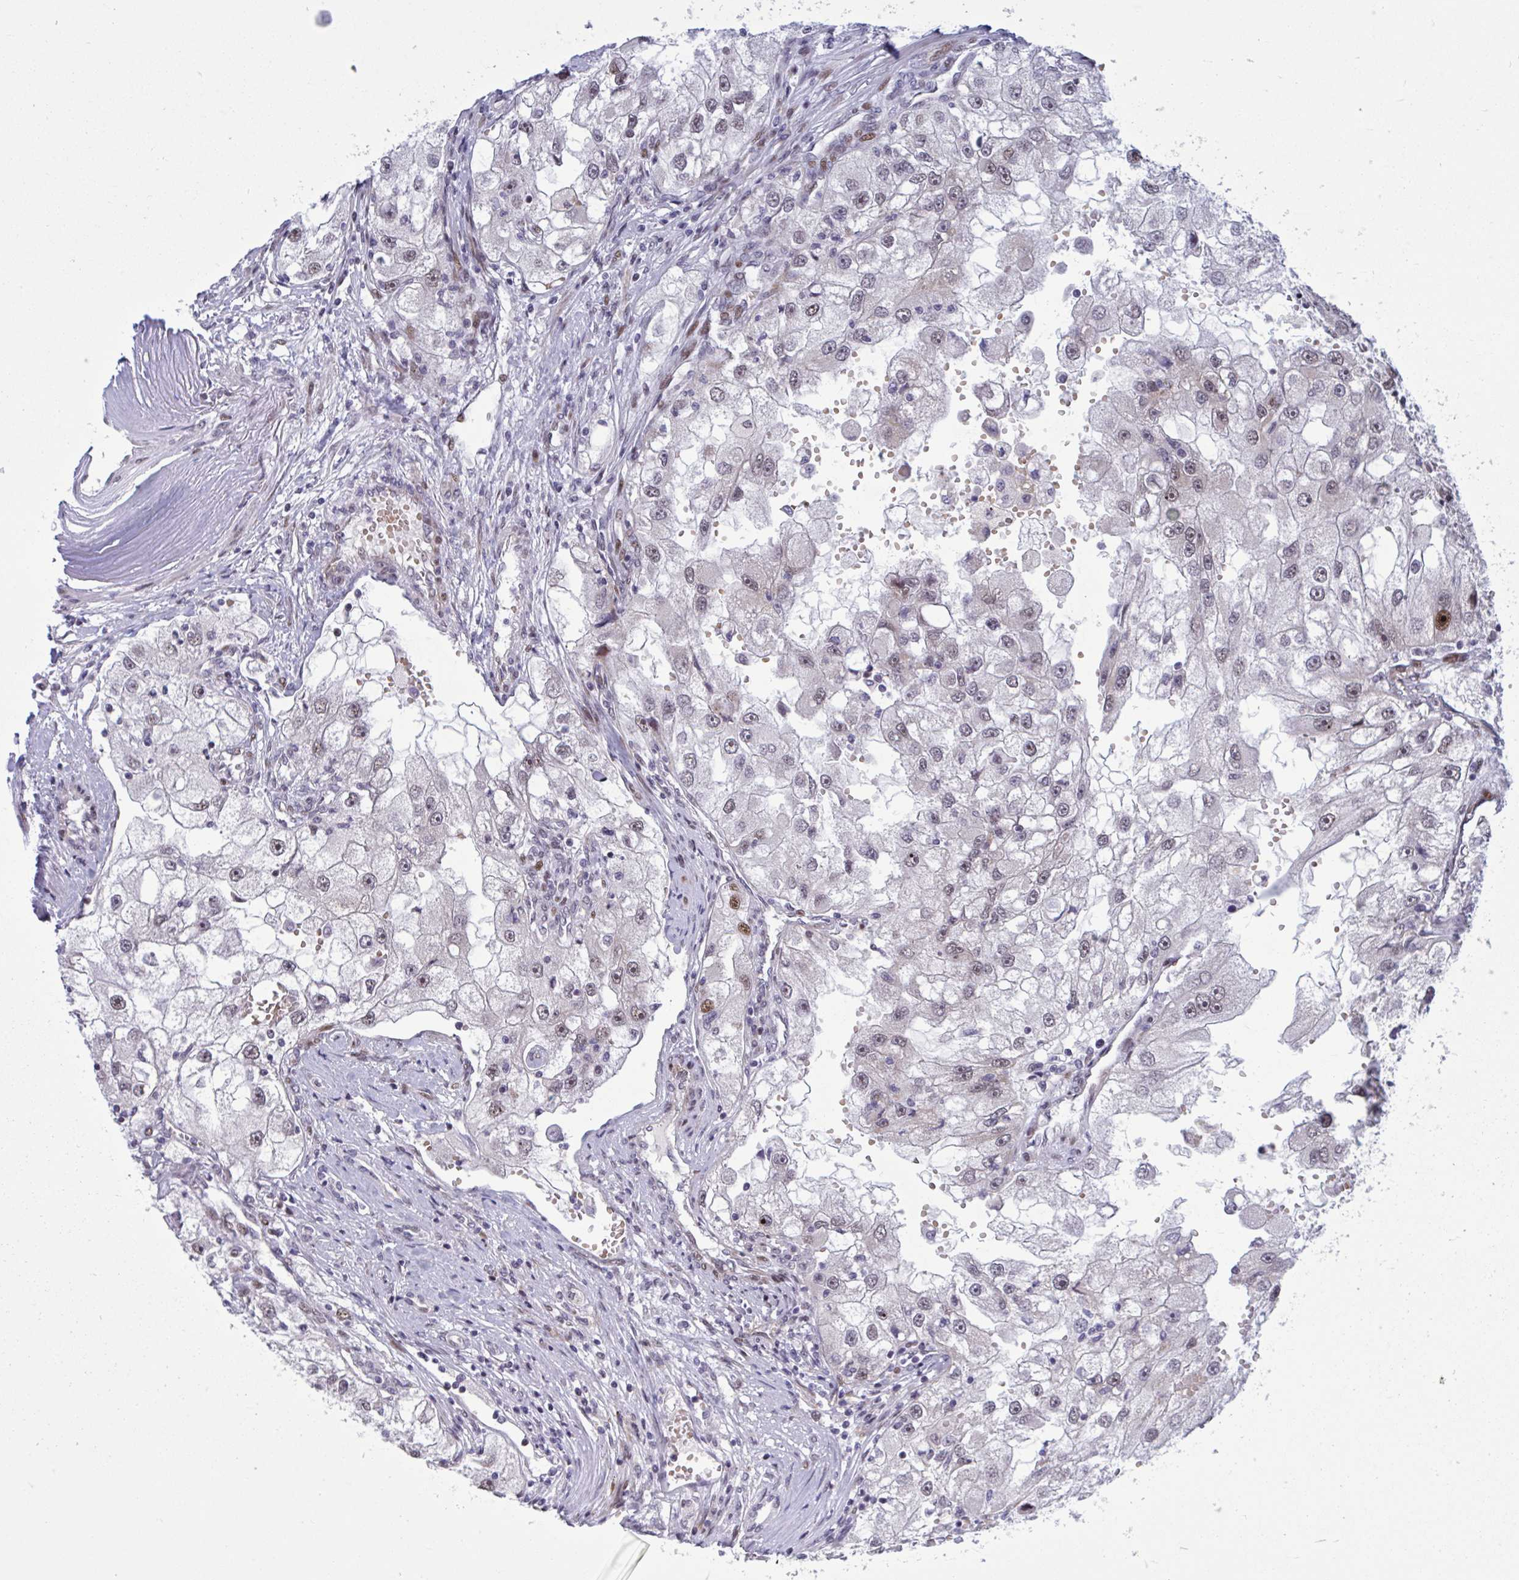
{"staining": {"intensity": "moderate", "quantity": "25%-75%", "location": "nuclear"}, "tissue": "renal cancer", "cell_type": "Tumor cells", "image_type": "cancer", "snomed": [{"axis": "morphology", "description": "Adenocarcinoma, NOS"}, {"axis": "topography", "description": "Kidney"}], "caption": "IHC (DAB) staining of human renal adenocarcinoma displays moderate nuclear protein staining in about 25%-75% of tumor cells. Nuclei are stained in blue.", "gene": "RBL1", "patient": {"sex": "male", "age": 63}}